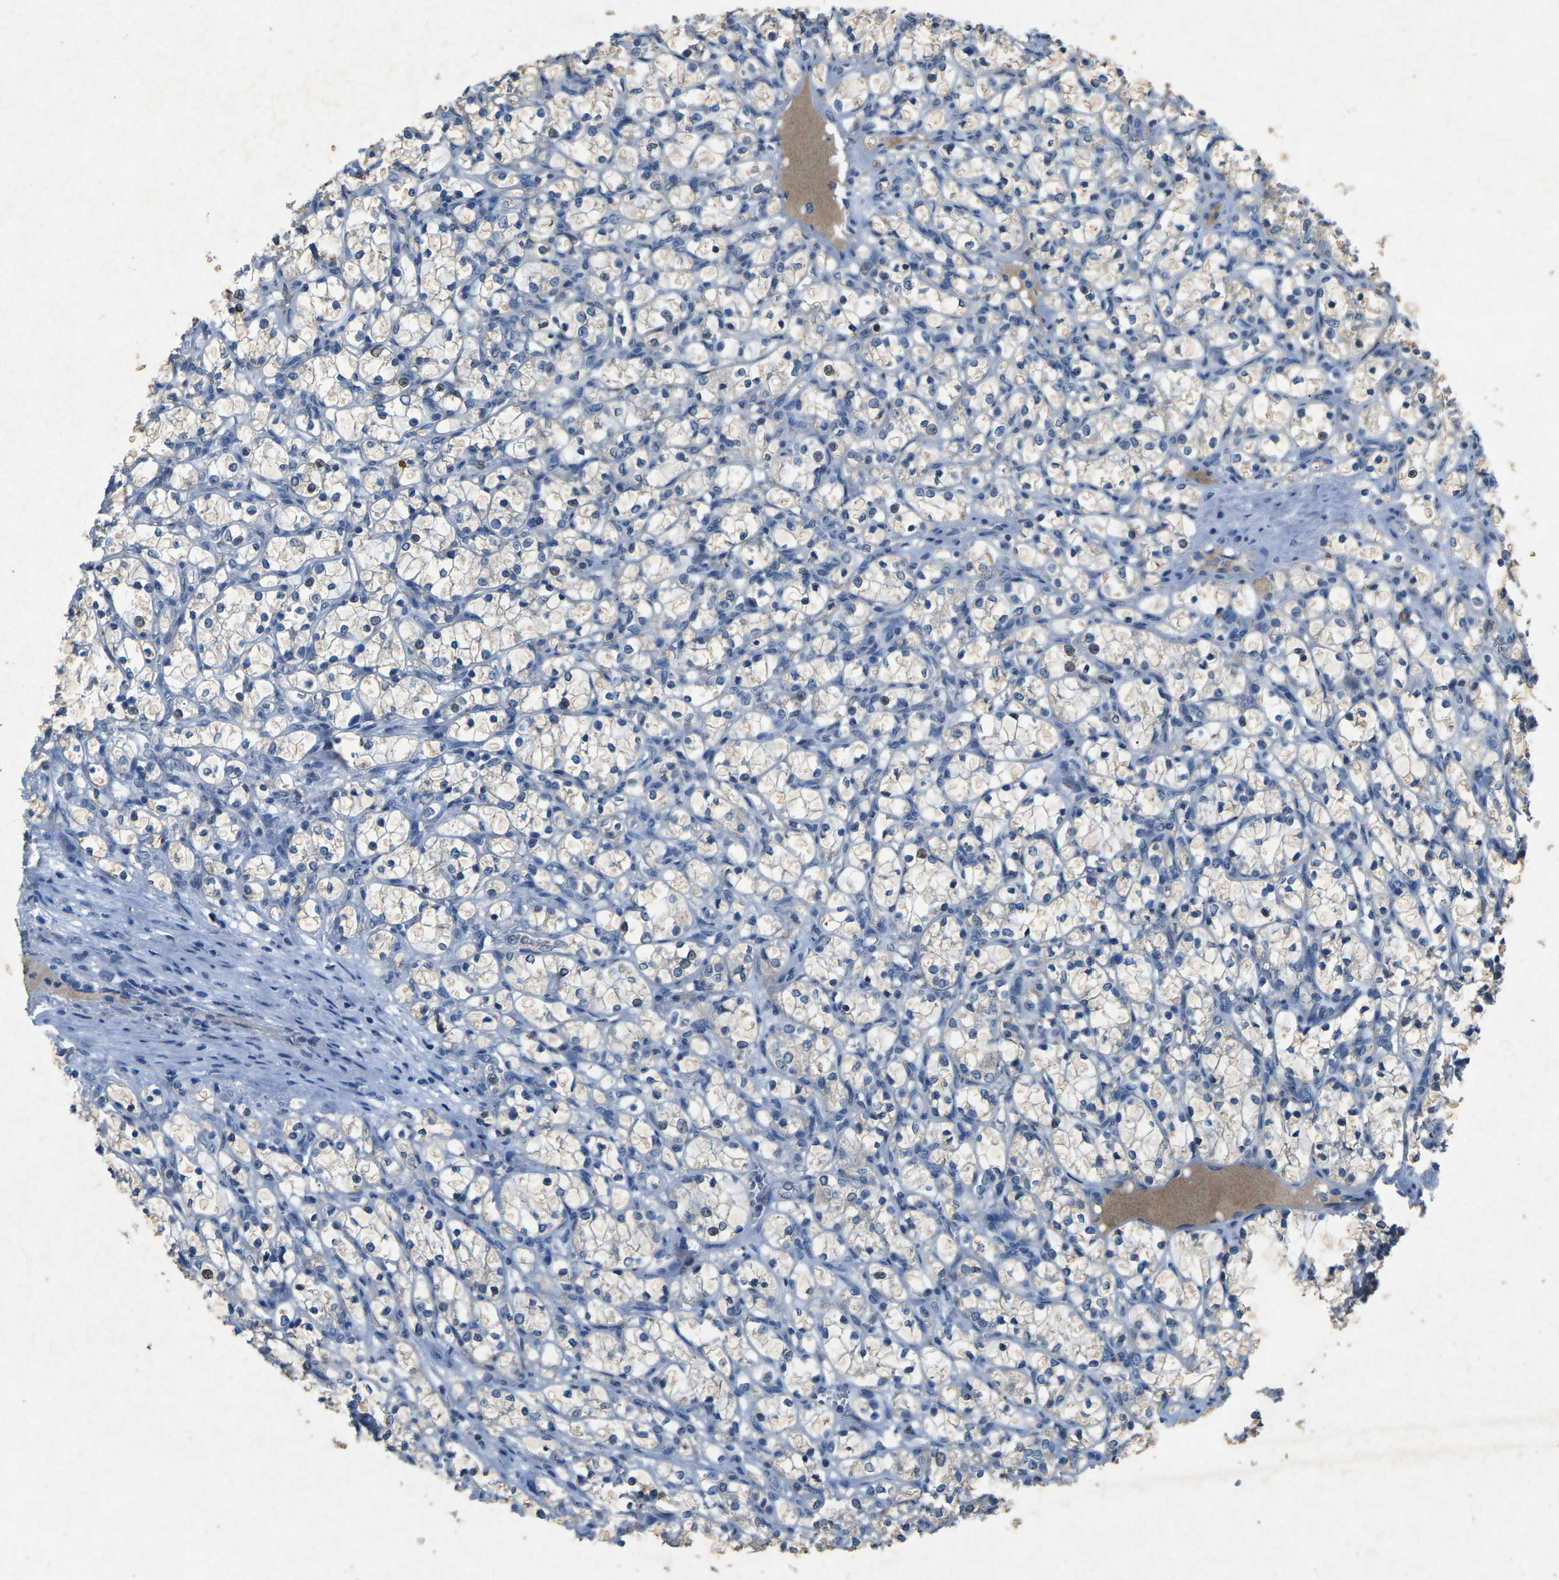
{"staining": {"intensity": "weak", "quantity": "<25%", "location": "cytoplasmic/membranous"}, "tissue": "renal cancer", "cell_type": "Tumor cells", "image_type": "cancer", "snomed": [{"axis": "morphology", "description": "Adenocarcinoma, NOS"}, {"axis": "topography", "description": "Kidney"}], "caption": "Tumor cells show no significant protein staining in renal cancer (adenocarcinoma).", "gene": "PLG", "patient": {"sex": "female", "age": 69}}